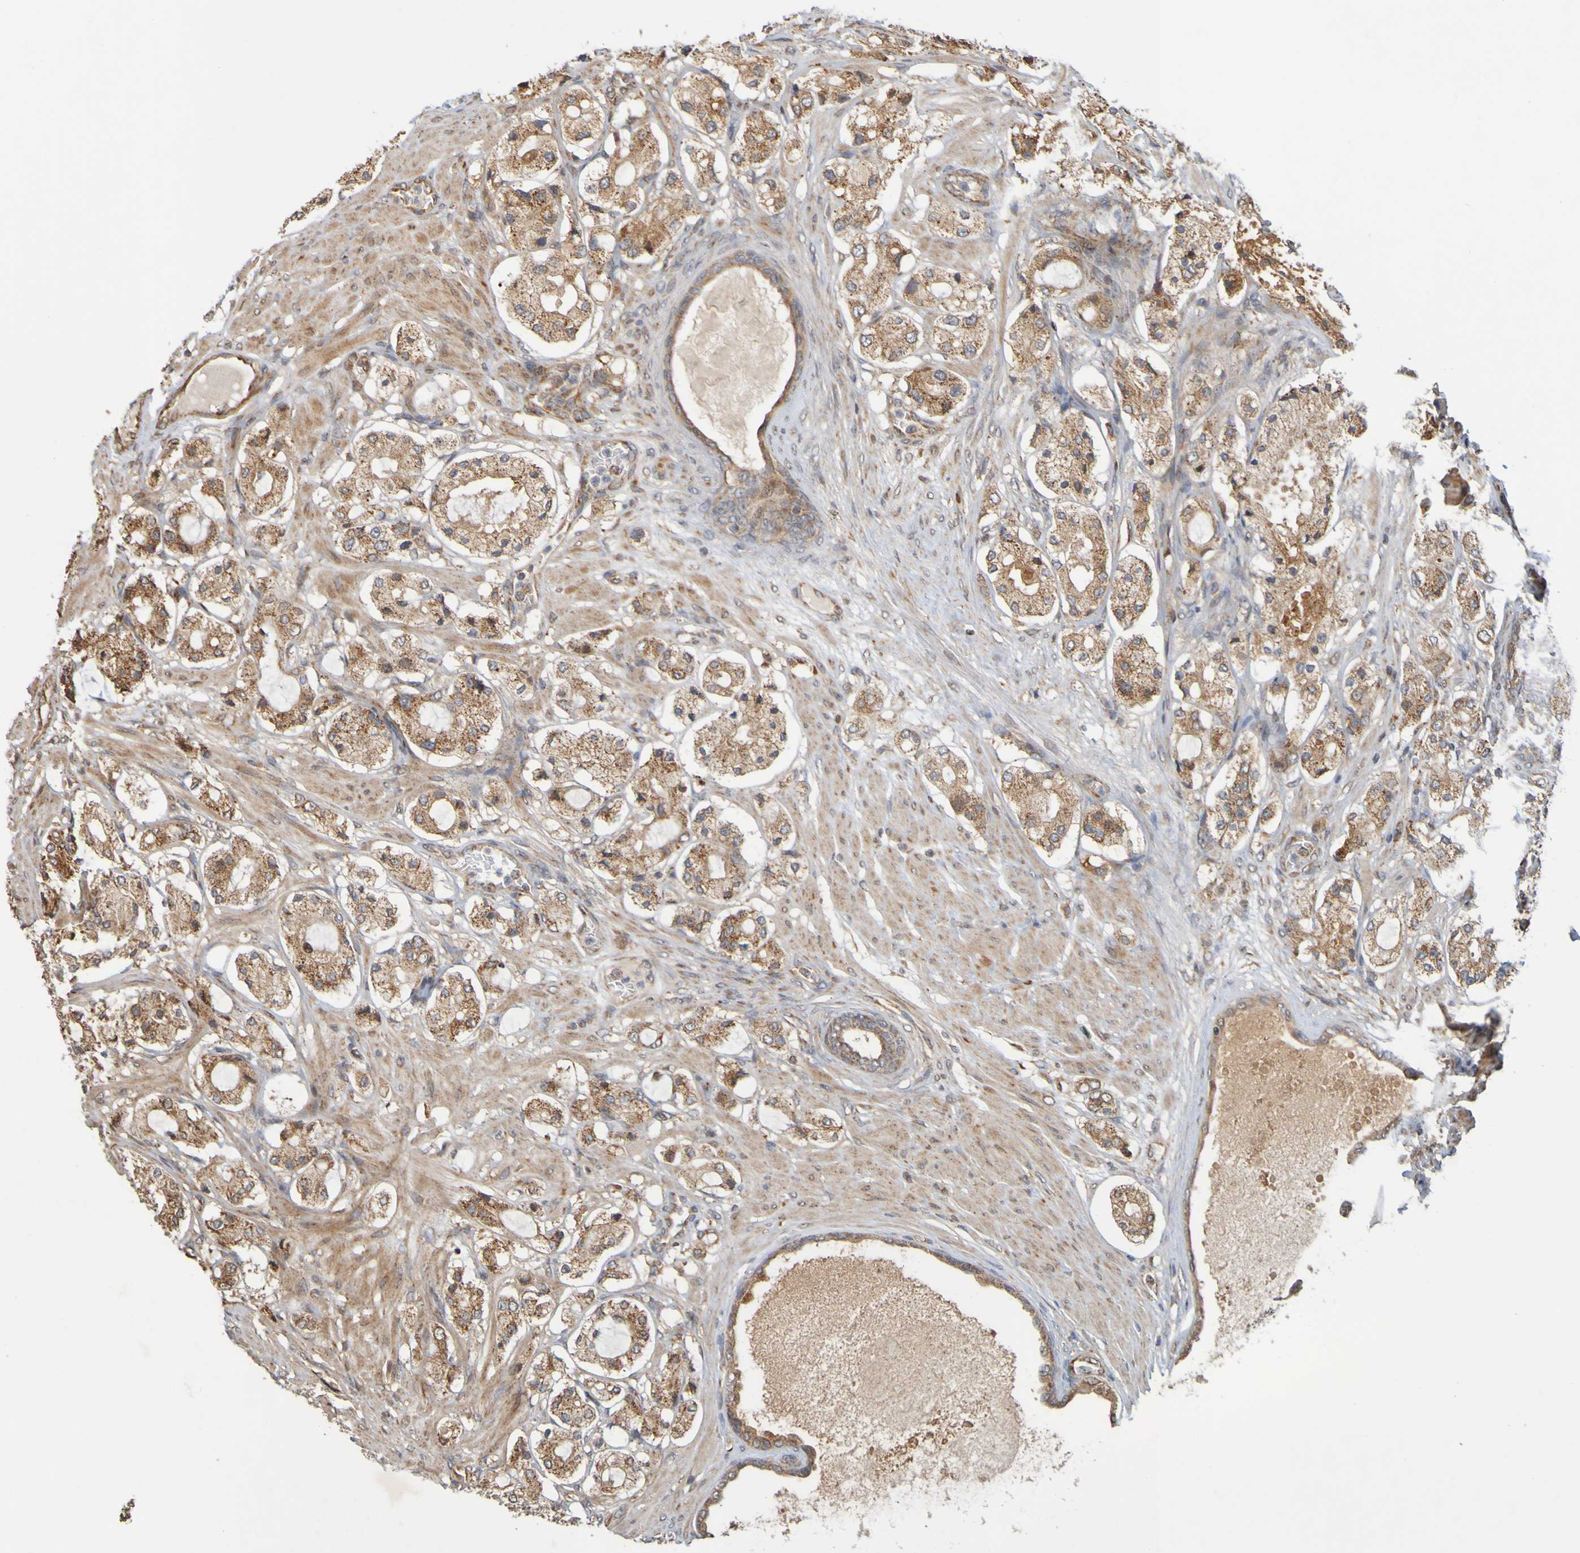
{"staining": {"intensity": "moderate", "quantity": ">75%", "location": "cytoplasmic/membranous"}, "tissue": "prostate cancer", "cell_type": "Tumor cells", "image_type": "cancer", "snomed": [{"axis": "morphology", "description": "Adenocarcinoma, High grade"}, {"axis": "topography", "description": "Prostate"}], "caption": "This photomicrograph demonstrates IHC staining of high-grade adenocarcinoma (prostate), with medium moderate cytoplasmic/membranous positivity in about >75% of tumor cells.", "gene": "TMBIM1", "patient": {"sex": "male", "age": 65}}